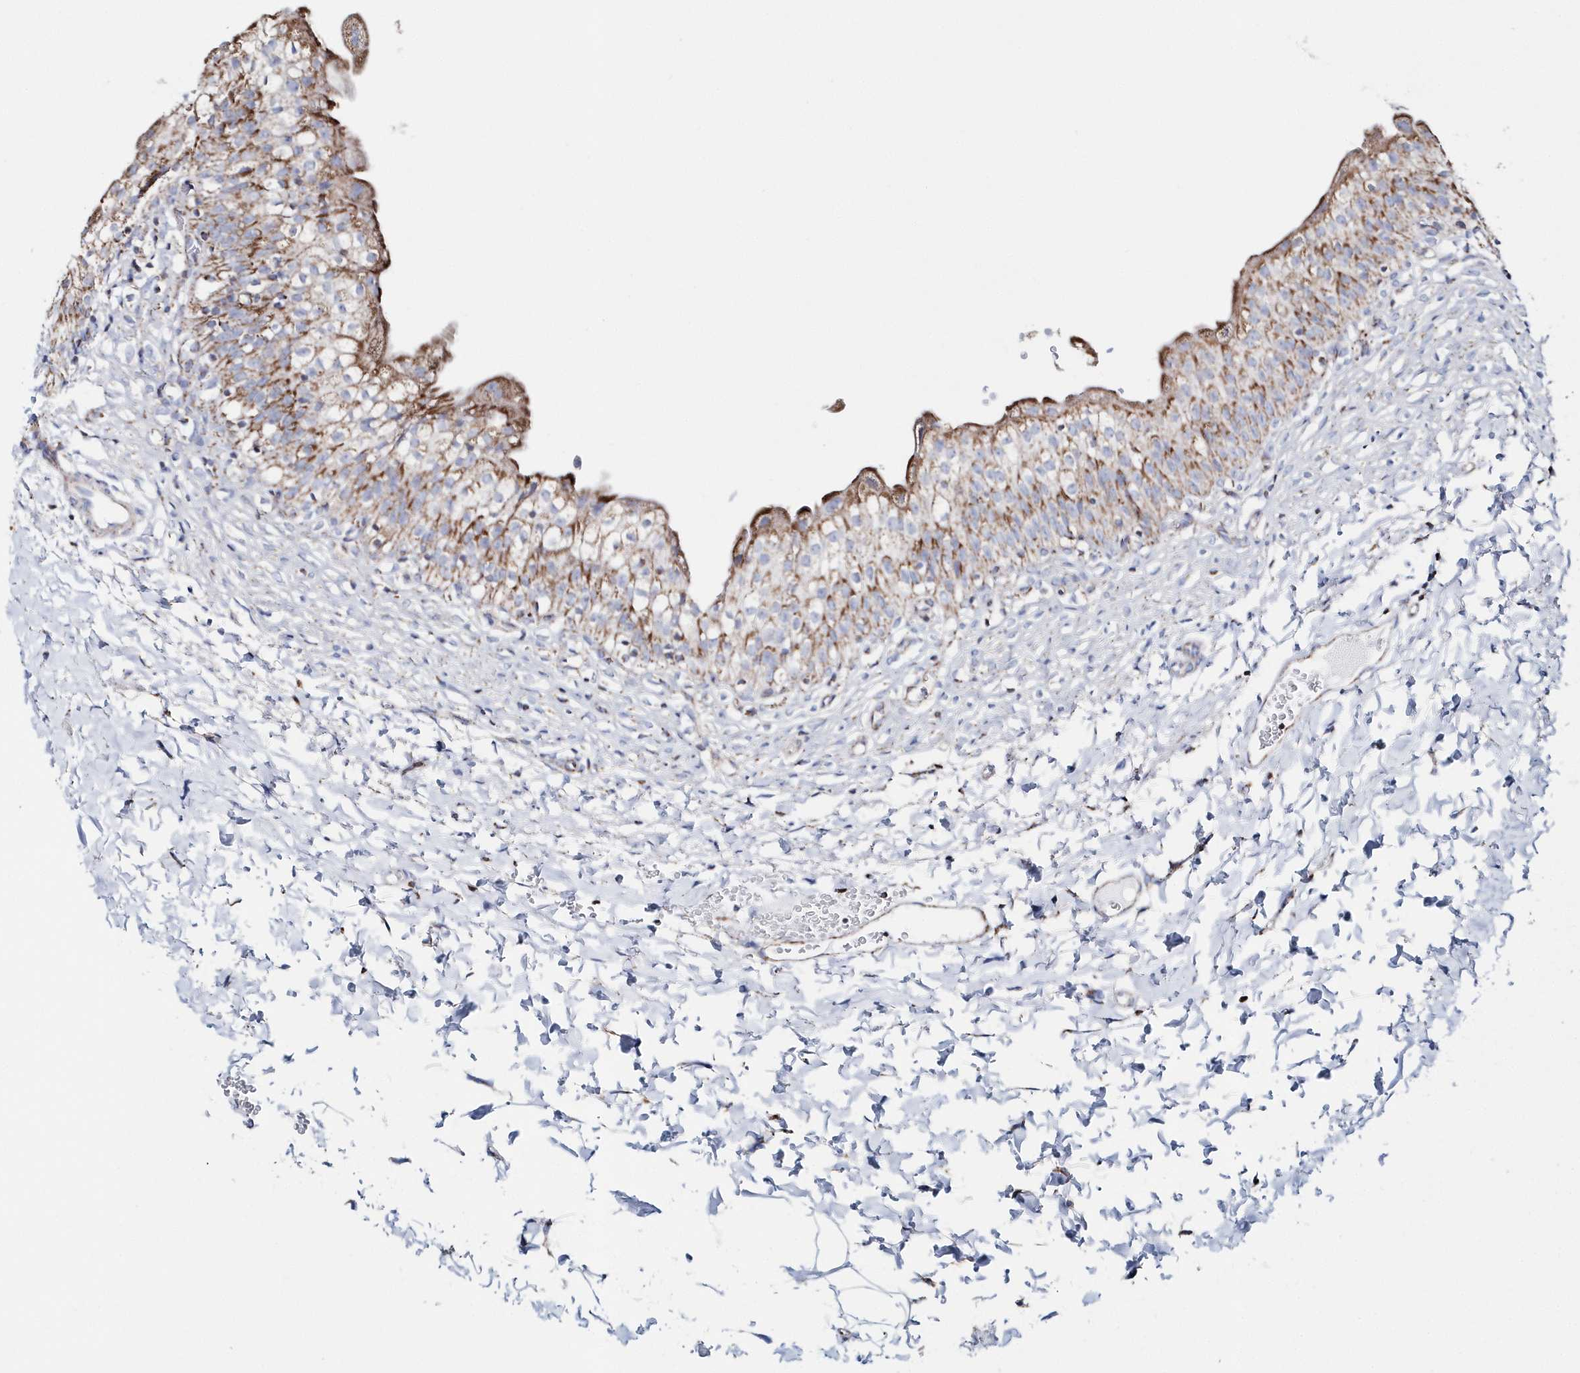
{"staining": {"intensity": "moderate", "quantity": "25%-75%", "location": "cytoplasmic/membranous"}, "tissue": "urinary bladder", "cell_type": "Urothelial cells", "image_type": "normal", "snomed": [{"axis": "morphology", "description": "Normal tissue, NOS"}, {"axis": "topography", "description": "Urinary bladder"}], "caption": "Approximately 25%-75% of urothelial cells in benign urinary bladder exhibit moderate cytoplasmic/membranous protein expression as visualized by brown immunohistochemical staining.", "gene": "TMCO6", "patient": {"sex": "male", "age": 55}}